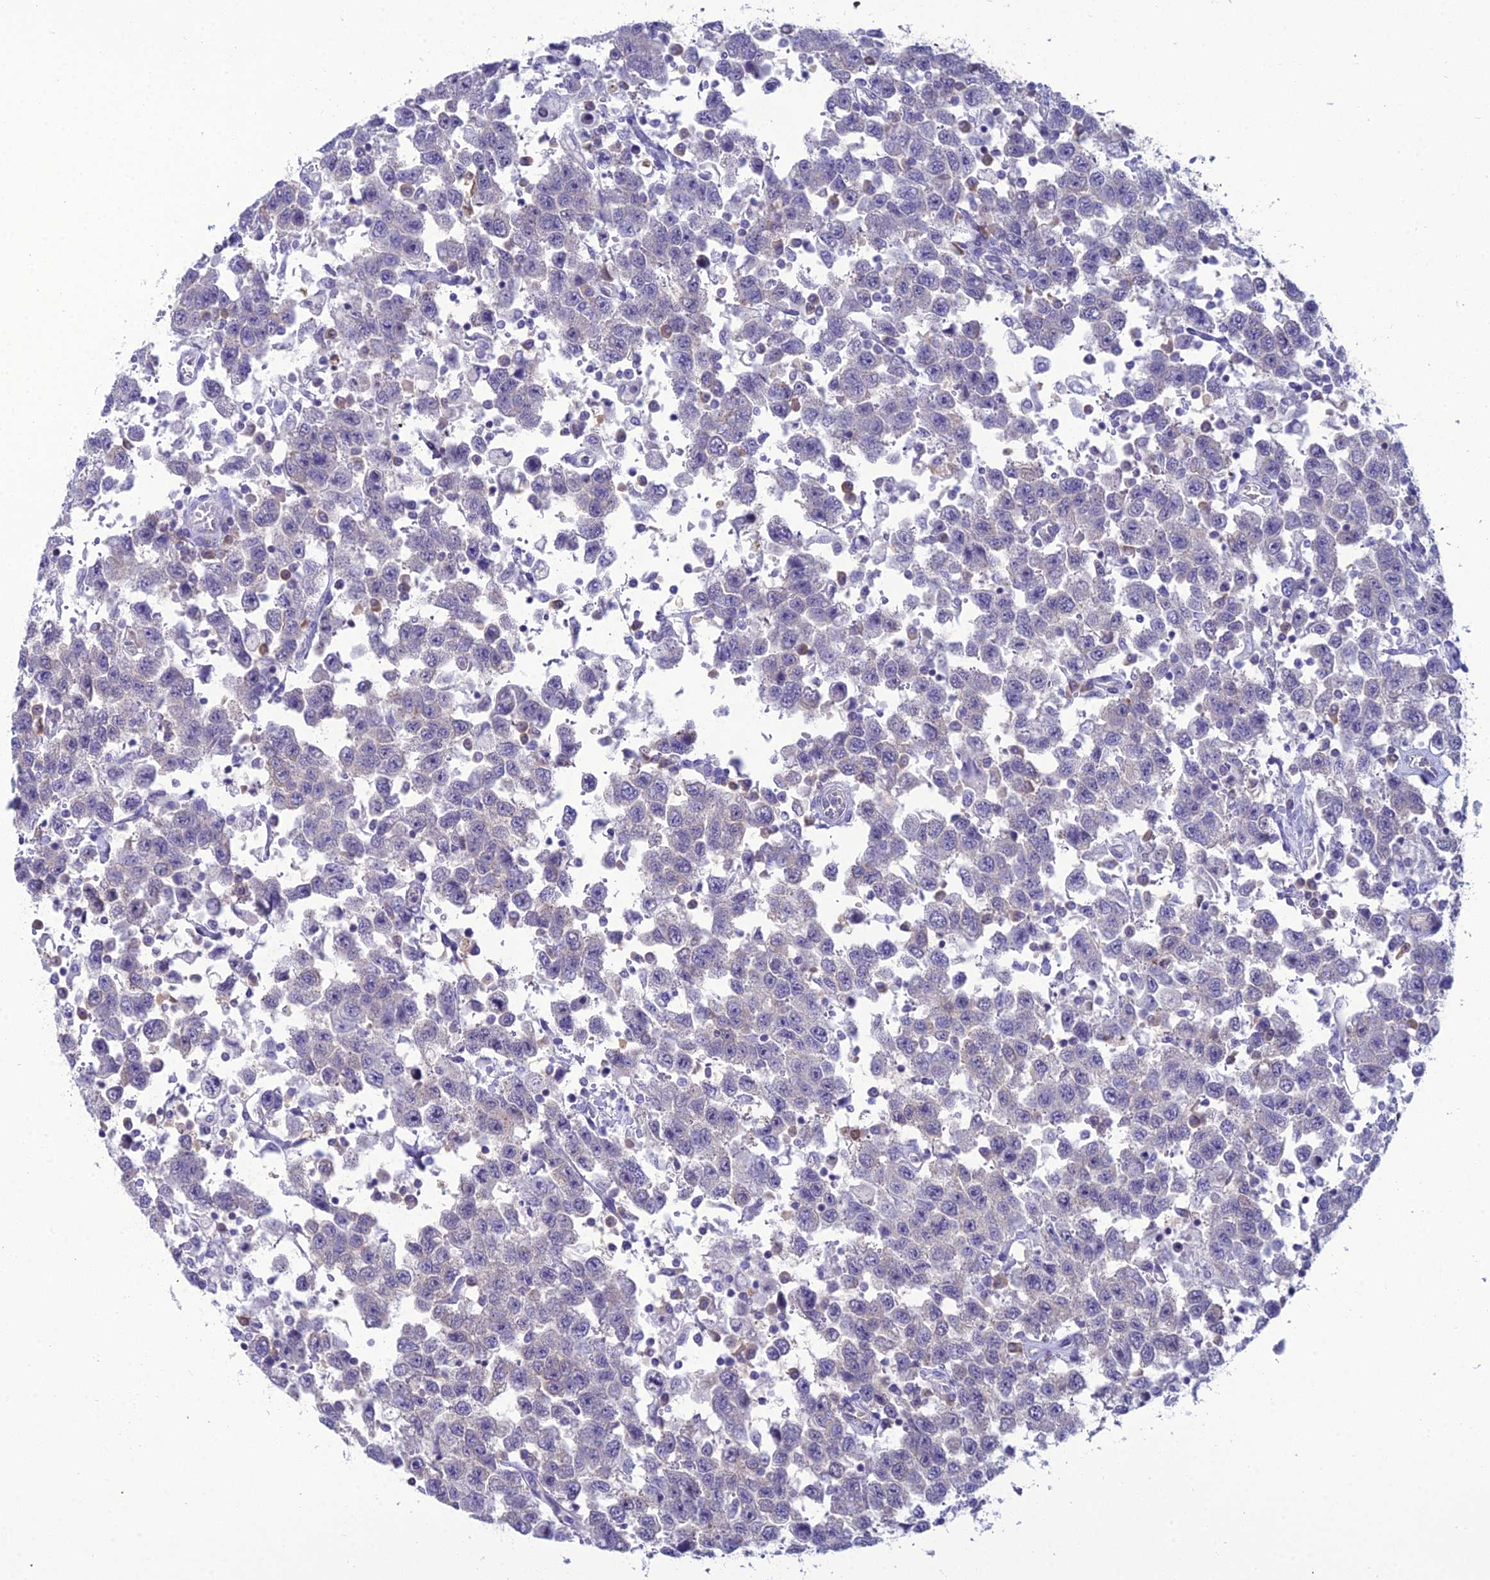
{"staining": {"intensity": "negative", "quantity": "none", "location": "none"}, "tissue": "testis cancer", "cell_type": "Tumor cells", "image_type": "cancer", "snomed": [{"axis": "morphology", "description": "Seminoma, NOS"}, {"axis": "topography", "description": "Testis"}], "caption": "Tumor cells show no significant positivity in testis cancer. (Immunohistochemistry (ihc), brightfield microscopy, high magnification).", "gene": "GNPNAT1", "patient": {"sex": "male", "age": 41}}